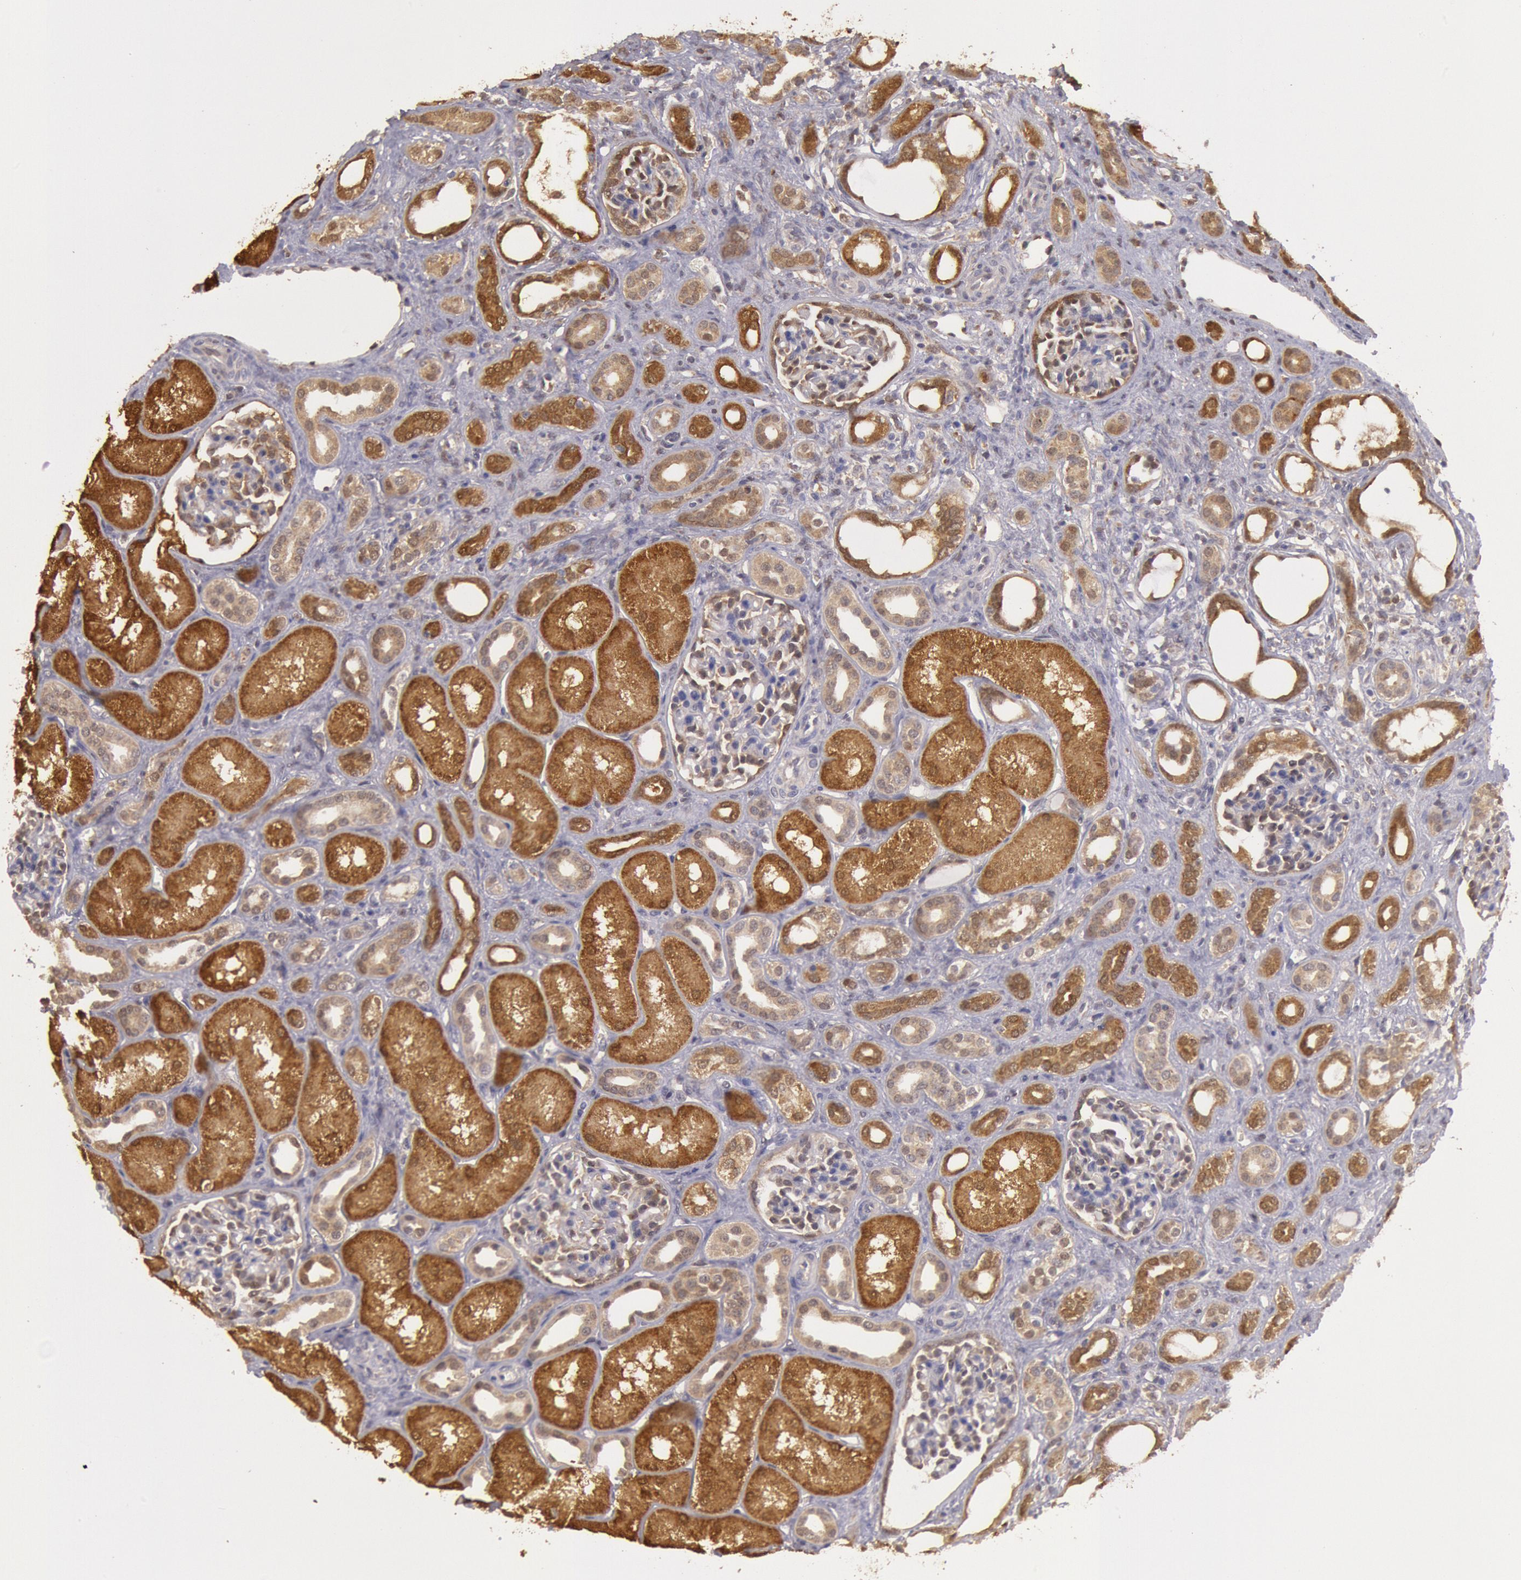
{"staining": {"intensity": "weak", "quantity": "25%-75%", "location": "cytoplasmic/membranous"}, "tissue": "kidney", "cell_type": "Cells in glomeruli", "image_type": "normal", "snomed": [{"axis": "morphology", "description": "Normal tissue, NOS"}, {"axis": "topography", "description": "Kidney"}], "caption": "Immunohistochemistry of benign kidney exhibits low levels of weak cytoplasmic/membranous expression in about 25%-75% of cells in glomeruli.", "gene": "MPST", "patient": {"sex": "male", "age": 7}}